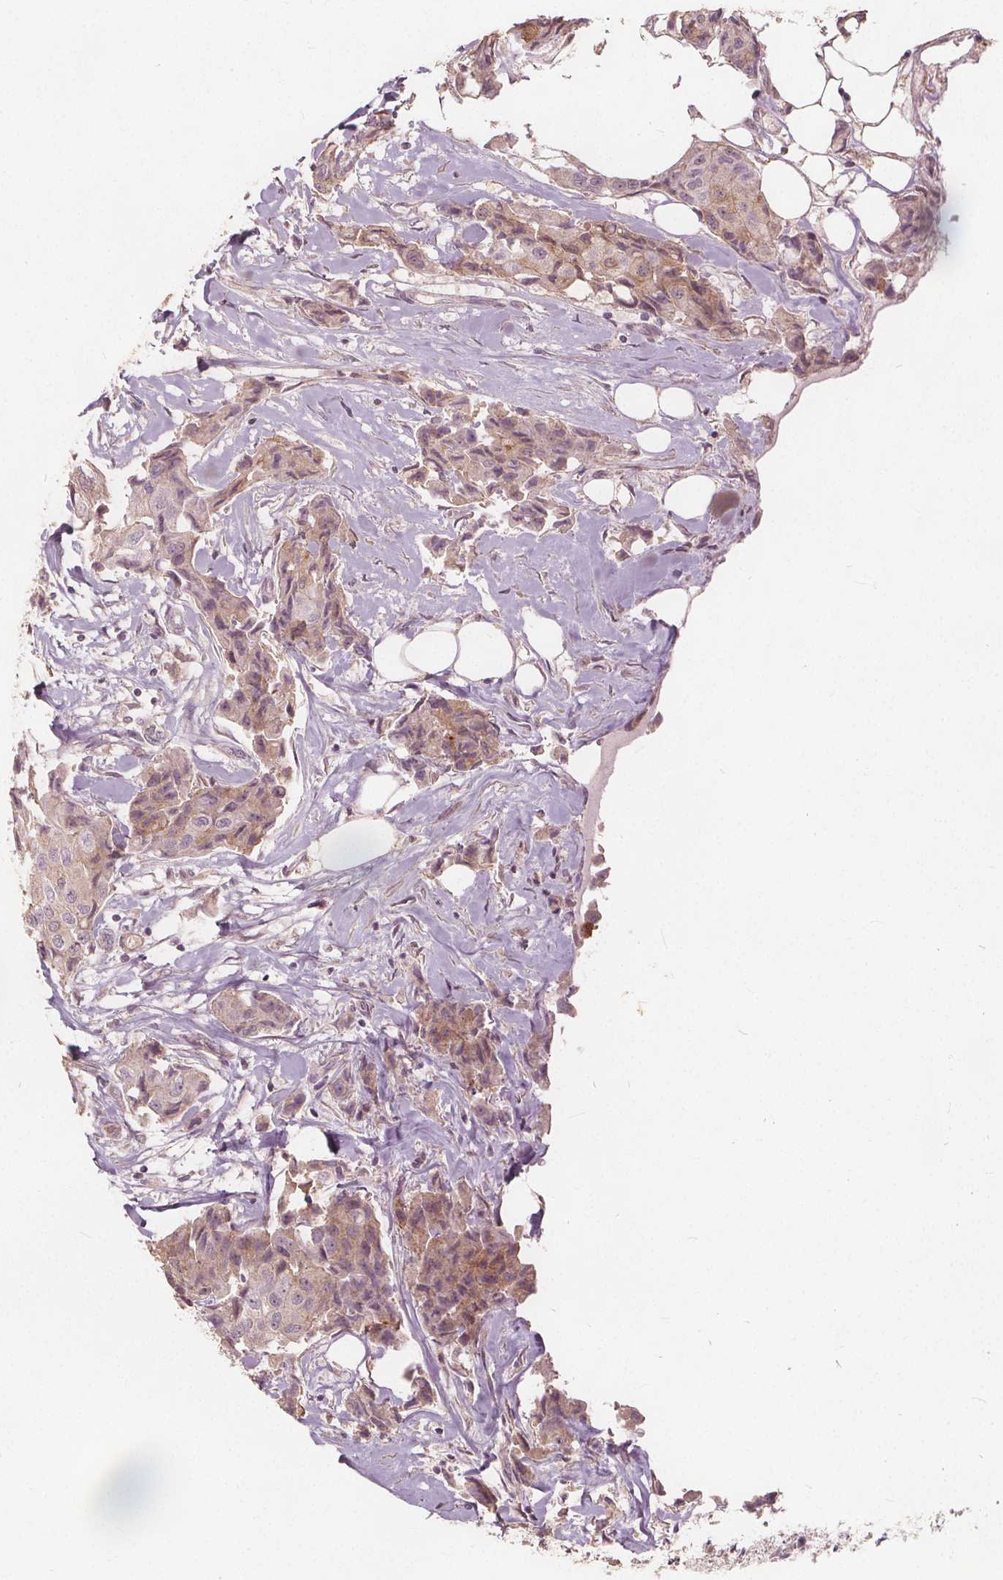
{"staining": {"intensity": "weak", "quantity": "25%-75%", "location": "cytoplasmic/membranous"}, "tissue": "breast cancer", "cell_type": "Tumor cells", "image_type": "cancer", "snomed": [{"axis": "morphology", "description": "Duct carcinoma"}, {"axis": "topography", "description": "Breast"}, {"axis": "topography", "description": "Lymph node"}], "caption": "A histopathology image showing weak cytoplasmic/membranous staining in about 25%-75% of tumor cells in breast intraductal carcinoma, as visualized by brown immunohistochemical staining.", "gene": "PTPRT", "patient": {"sex": "female", "age": 80}}